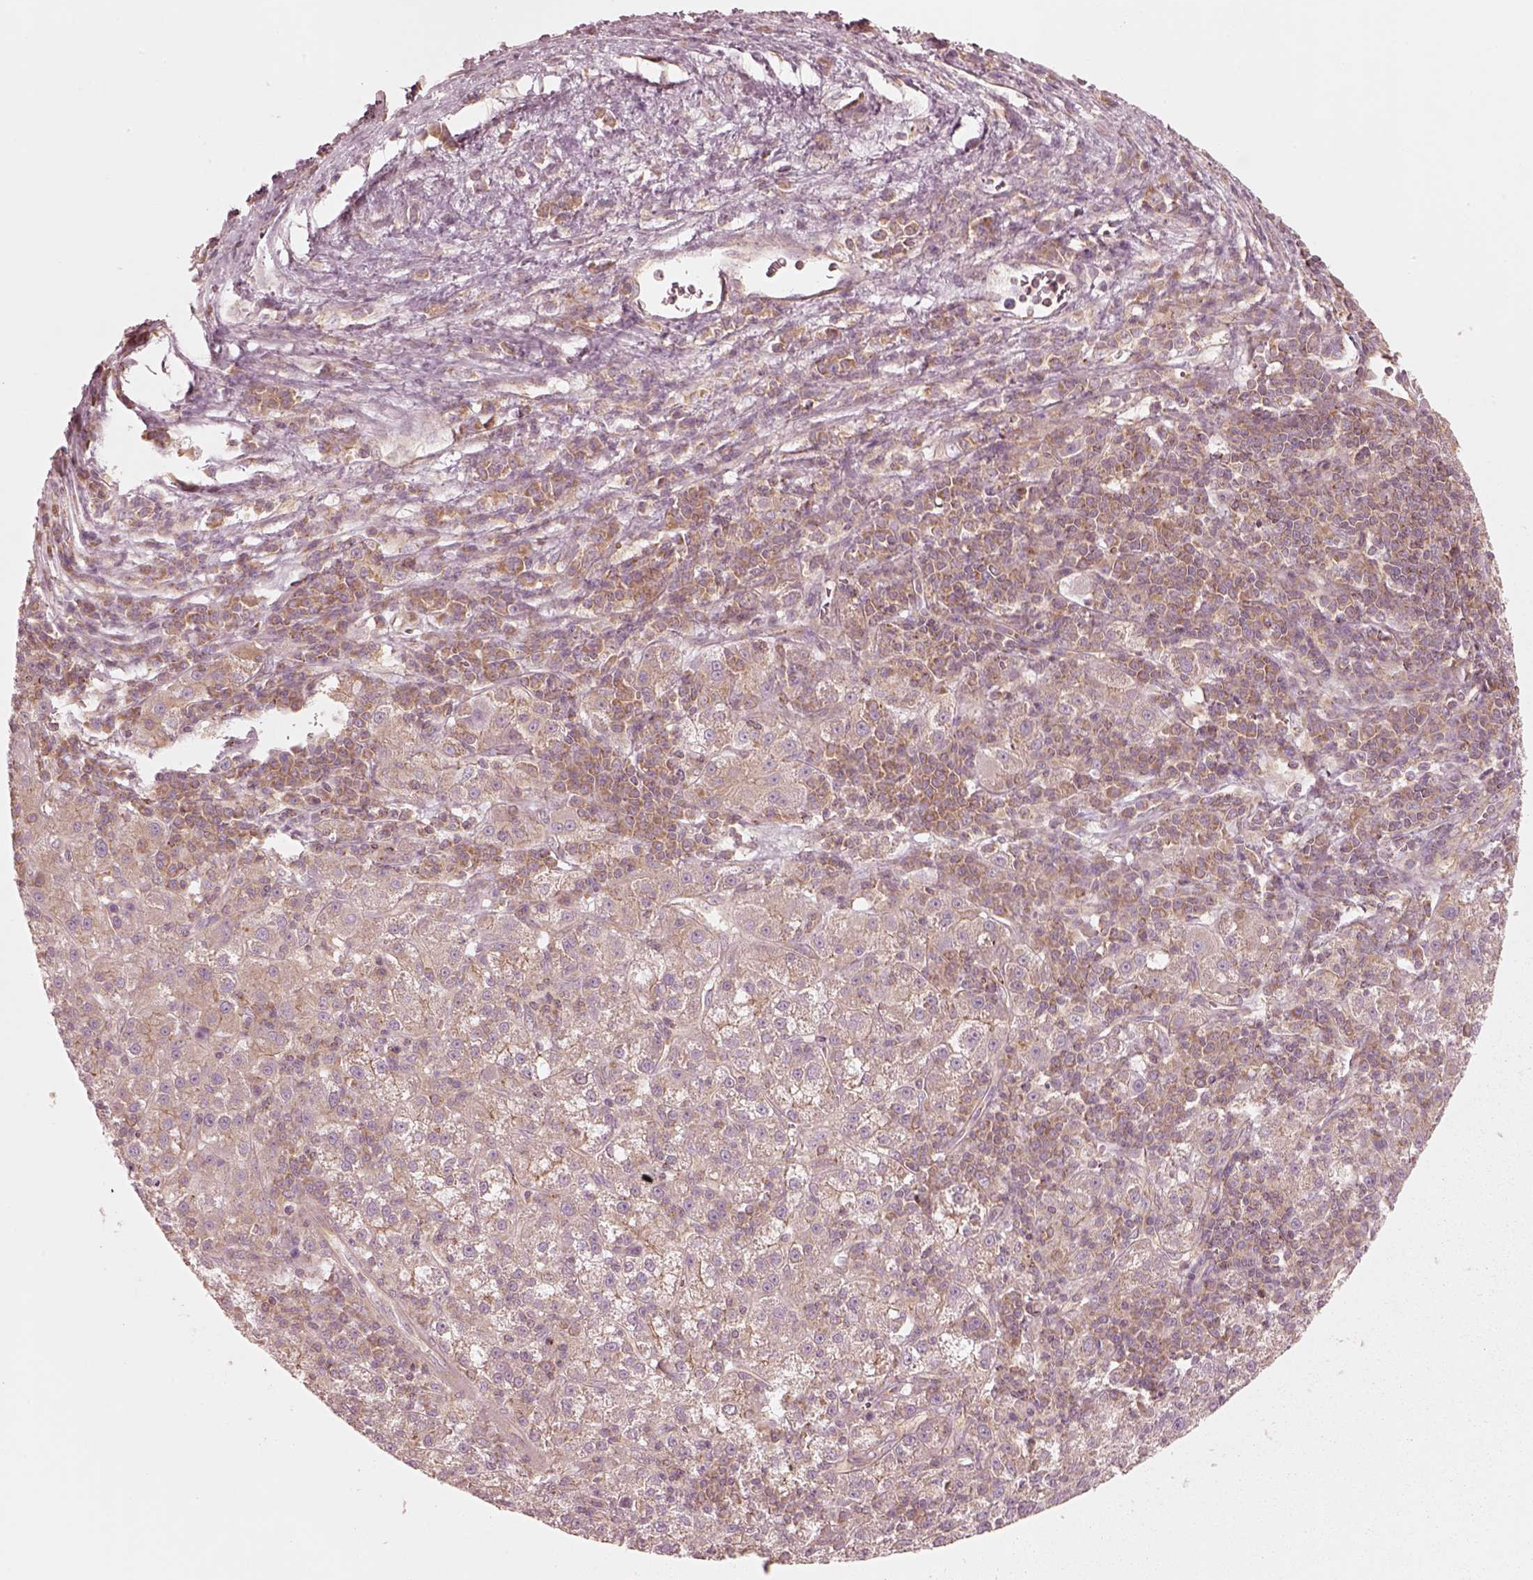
{"staining": {"intensity": "weak", "quantity": ">75%", "location": "cytoplasmic/membranous"}, "tissue": "liver cancer", "cell_type": "Tumor cells", "image_type": "cancer", "snomed": [{"axis": "morphology", "description": "Carcinoma, Hepatocellular, NOS"}, {"axis": "topography", "description": "Liver"}], "caption": "Human liver hepatocellular carcinoma stained with a protein marker exhibits weak staining in tumor cells.", "gene": "CNOT2", "patient": {"sex": "female", "age": 60}}